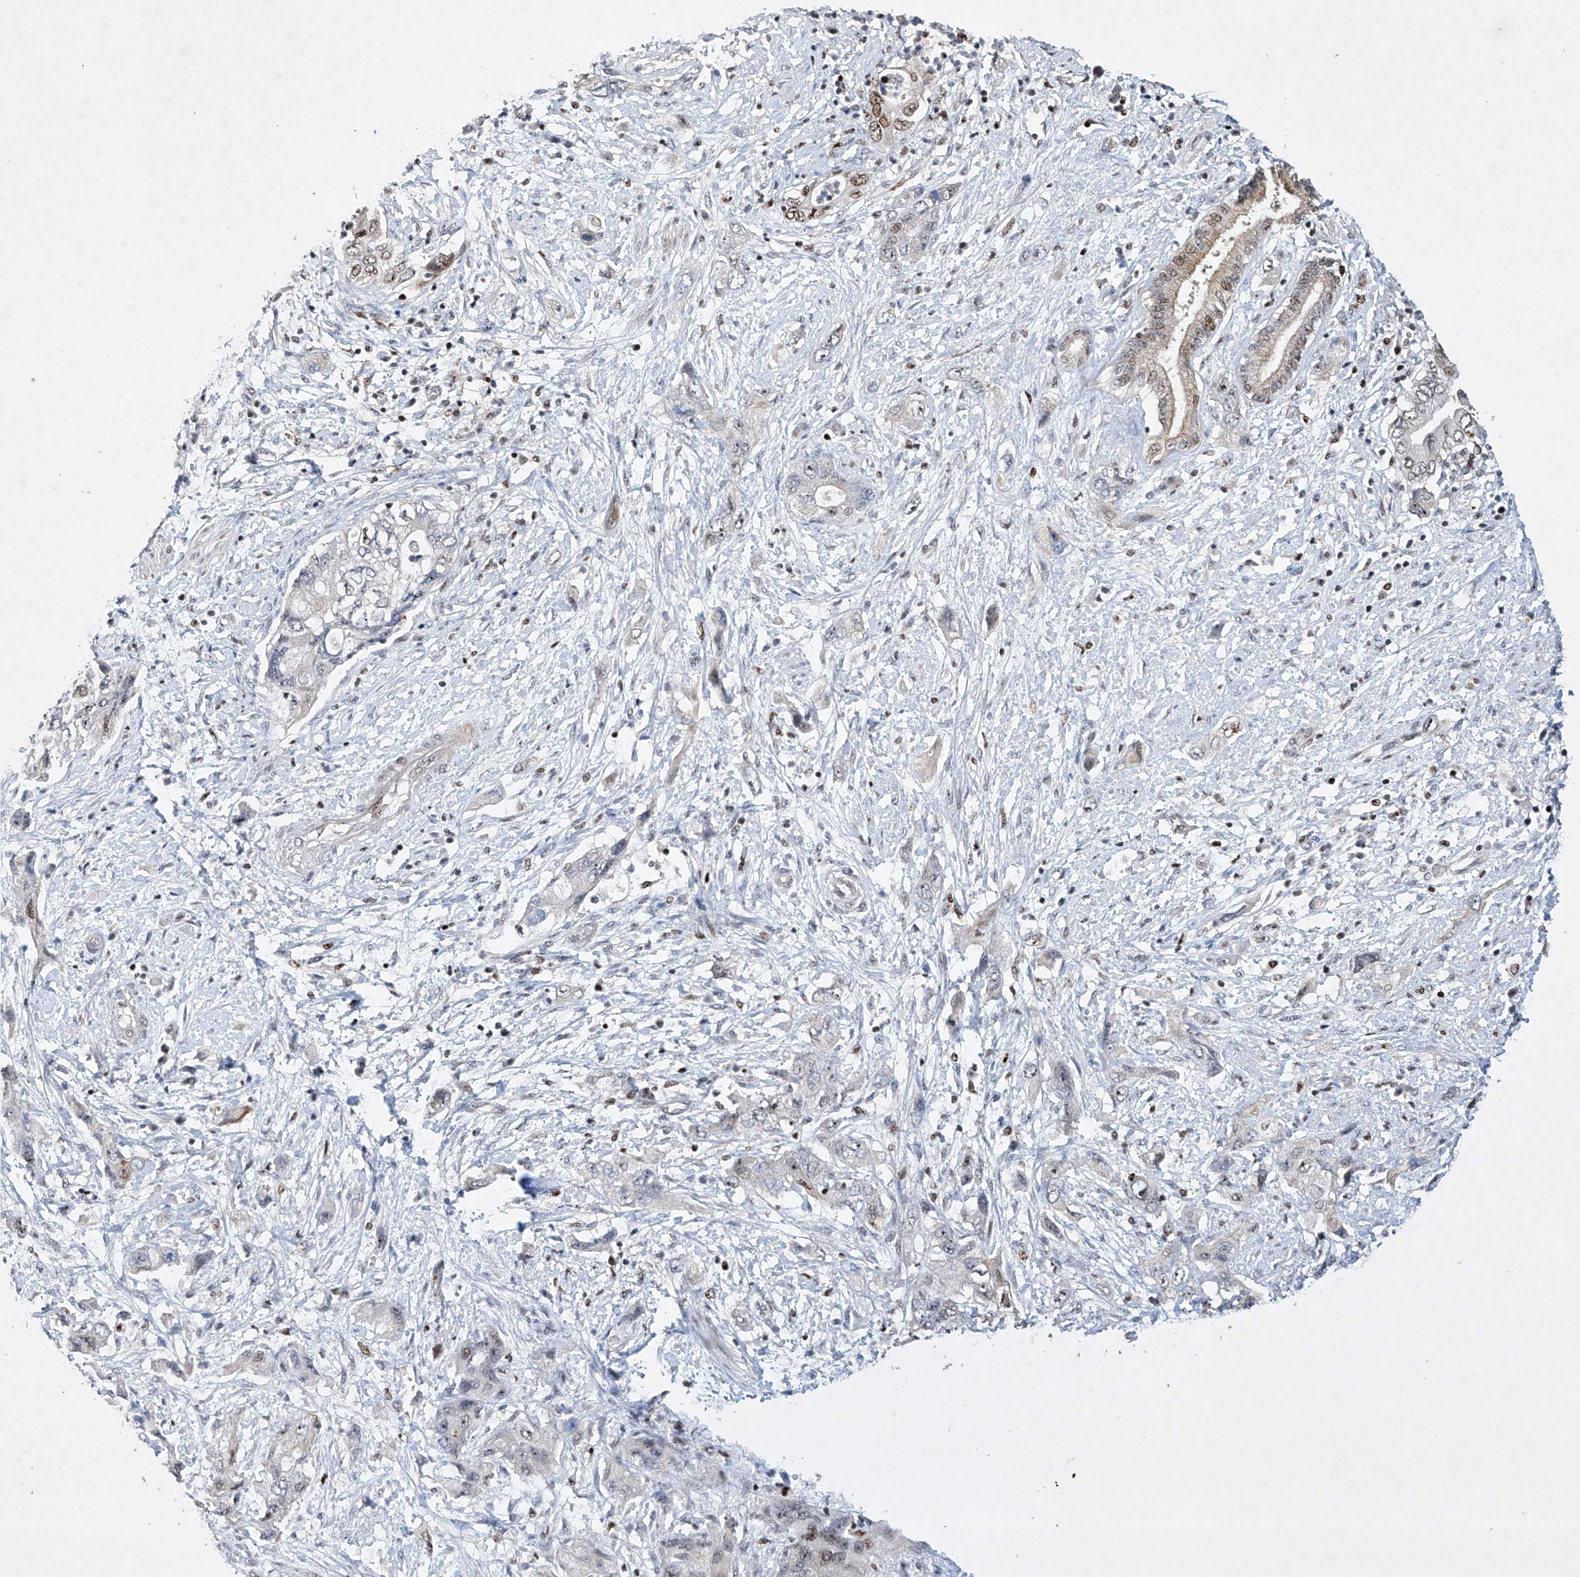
{"staining": {"intensity": "weak", "quantity": "<25%", "location": "nuclear"}, "tissue": "pancreatic cancer", "cell_type": "Tumor cells", "image_type": "cancer", "snomed": [{"axis": "morphology", "description": "Adenocarcinoma, NOS"}, {"axis": "topography", "description": "Pancreas"}], "caption": "Immunohistochemistry micrograph of pancreatic cancer (adenocarcinoma) stained for a protein (brown), which shows no positivity in tumor cells.", "gene": "AFG1L", "patient": {"sex": "female", "age": 73}}